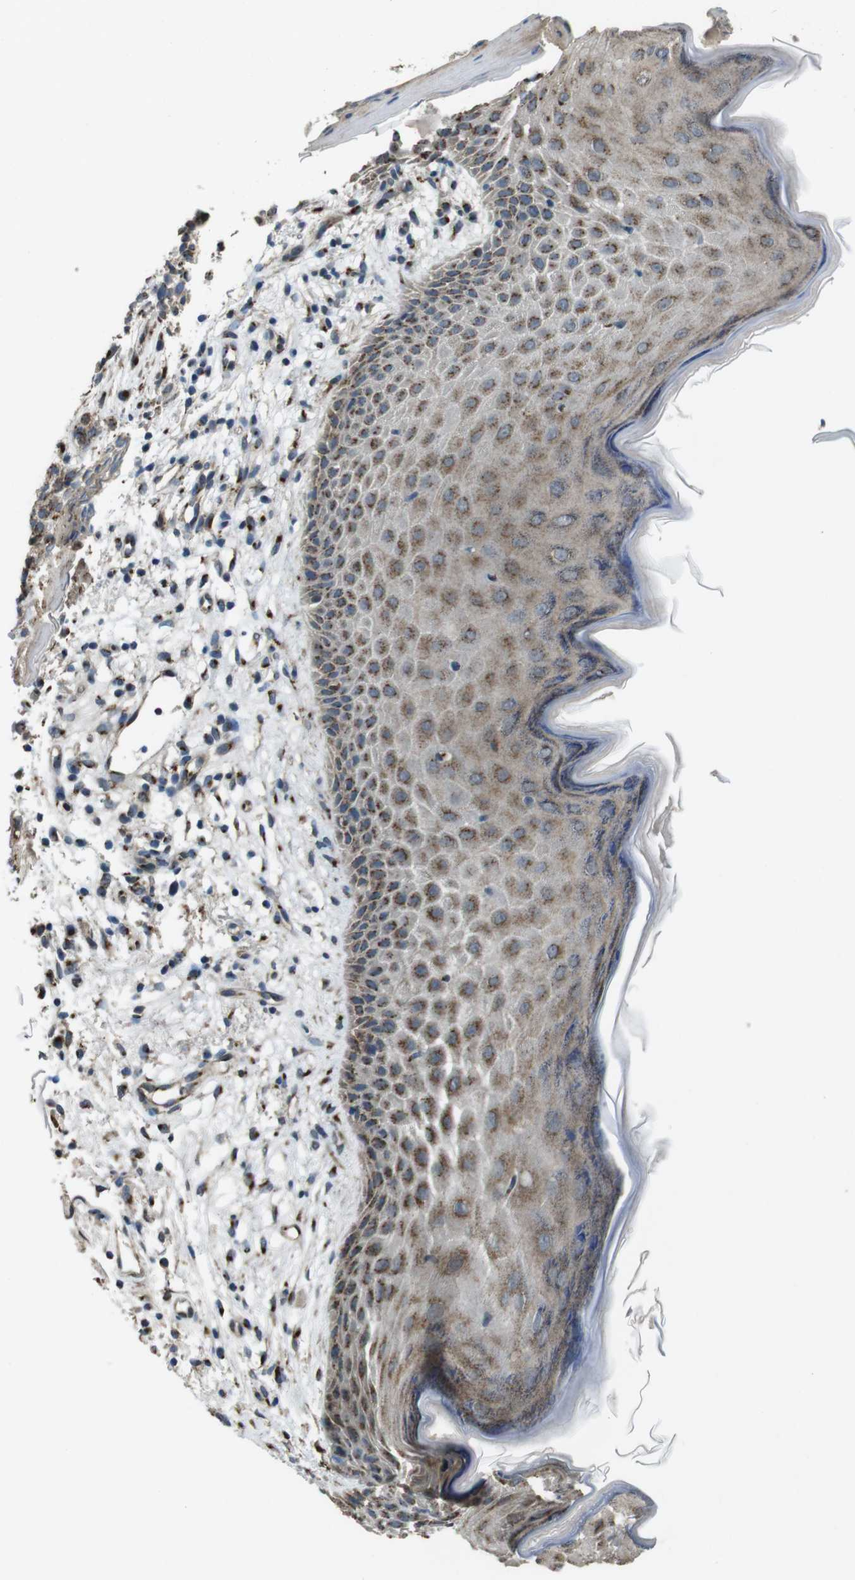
{"staining": {"intensity": "moderate", "quantity": ">75%", "location": "cytoplasmic/membranous"}, "tissue": "skin cancer", "cell_type": "Tumor cells", "image_type": "cancer", "snomed": [{"axis": "morphology", "description": "Basal cell carcinoma"}, {"axis": "topography", "description": "Skin"}], "caption": "Basal cell carcinoma (skin) was stained to show a protein in brown. There is medium levels of moderate cytoplasmic/membranous positivity in about >75% of tumor cells.", "gene": "RAB6A", "patient": {"sex": "female", "age": 70}}